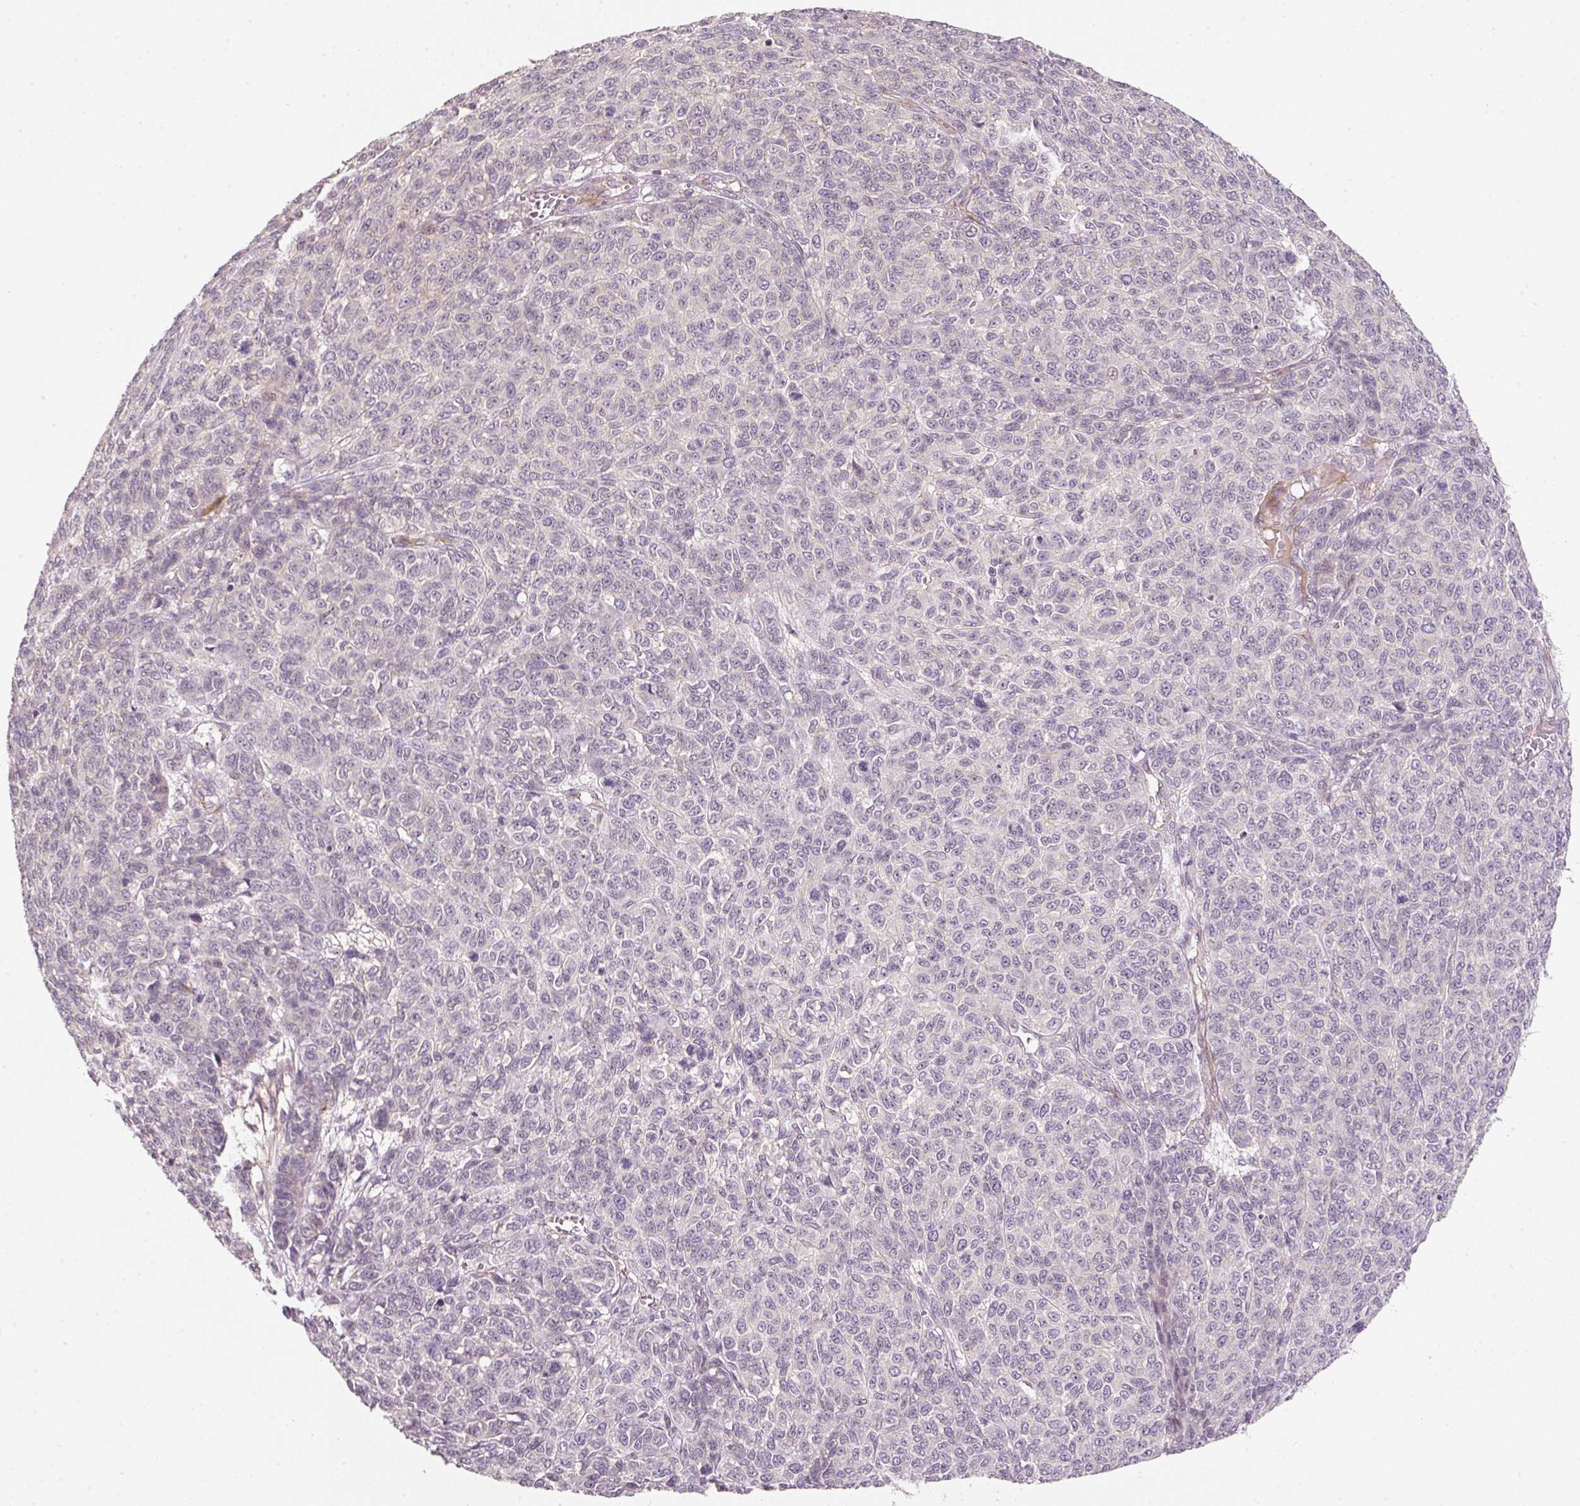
{"staining": {"intensity": "weak", "quantity": "<25%", "location": "cytoplasmic/membranous"}, "tissue": "melanoma", "cell_type": "Tumor cells", "image_type": "cancer", "snomed": [{"axis": "morphology", "description": "Malignant melanoma, NOS"}, {"axis": "topography", "description": "Skin"}], "caption": "Immunohistochemical staining of melanoma displays no significant expression in tumor cells.", "gene": "TIRAP", "patient": {"sex": "male", "age": 49}}